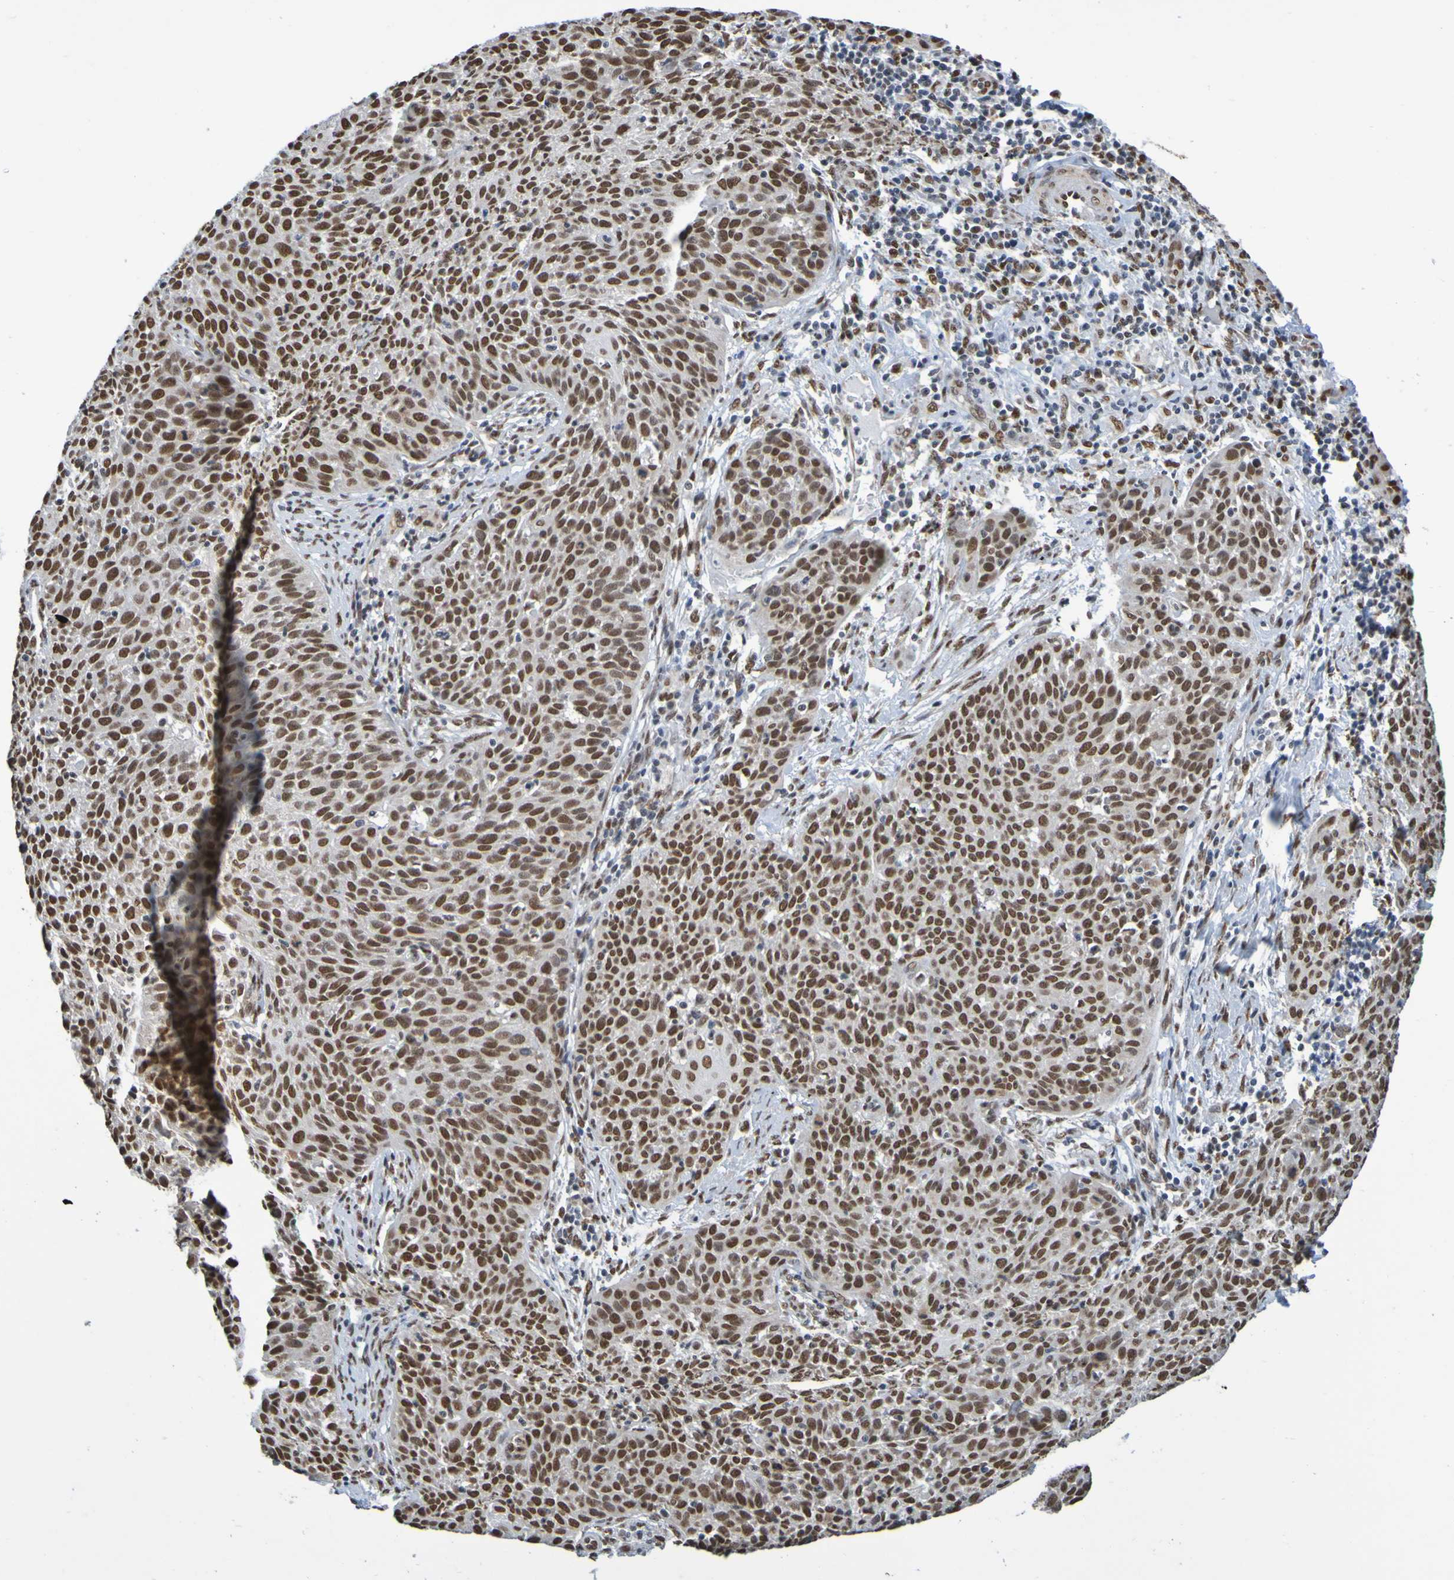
{"staining": {"intensity": "strong", "quantity": ">75%", "location": "nuclear"}, "tissue": "cervical cancer", "cell_type": "Tumor cells", "image_type": "cancer", "snomed": [{"axis": "morphology", "description": "Squamous cell carcinoma, NOS"}, {"axis": "topography", "description": "Cervix"}], "caption": "IHC staining of cervical squamous cell carcinoma, which displays high levels of strong nuclear expression in about >75% of tumor cells indicating strong nuclear protein expression. The staining was performed using DAB (3,3'-diaminobenzidine) (brown) for protein detection and nuclei were counterstained in hematoxylin (blue).", "gene": "HDAC2", "patient": {"sex": "female", "age": 38}}